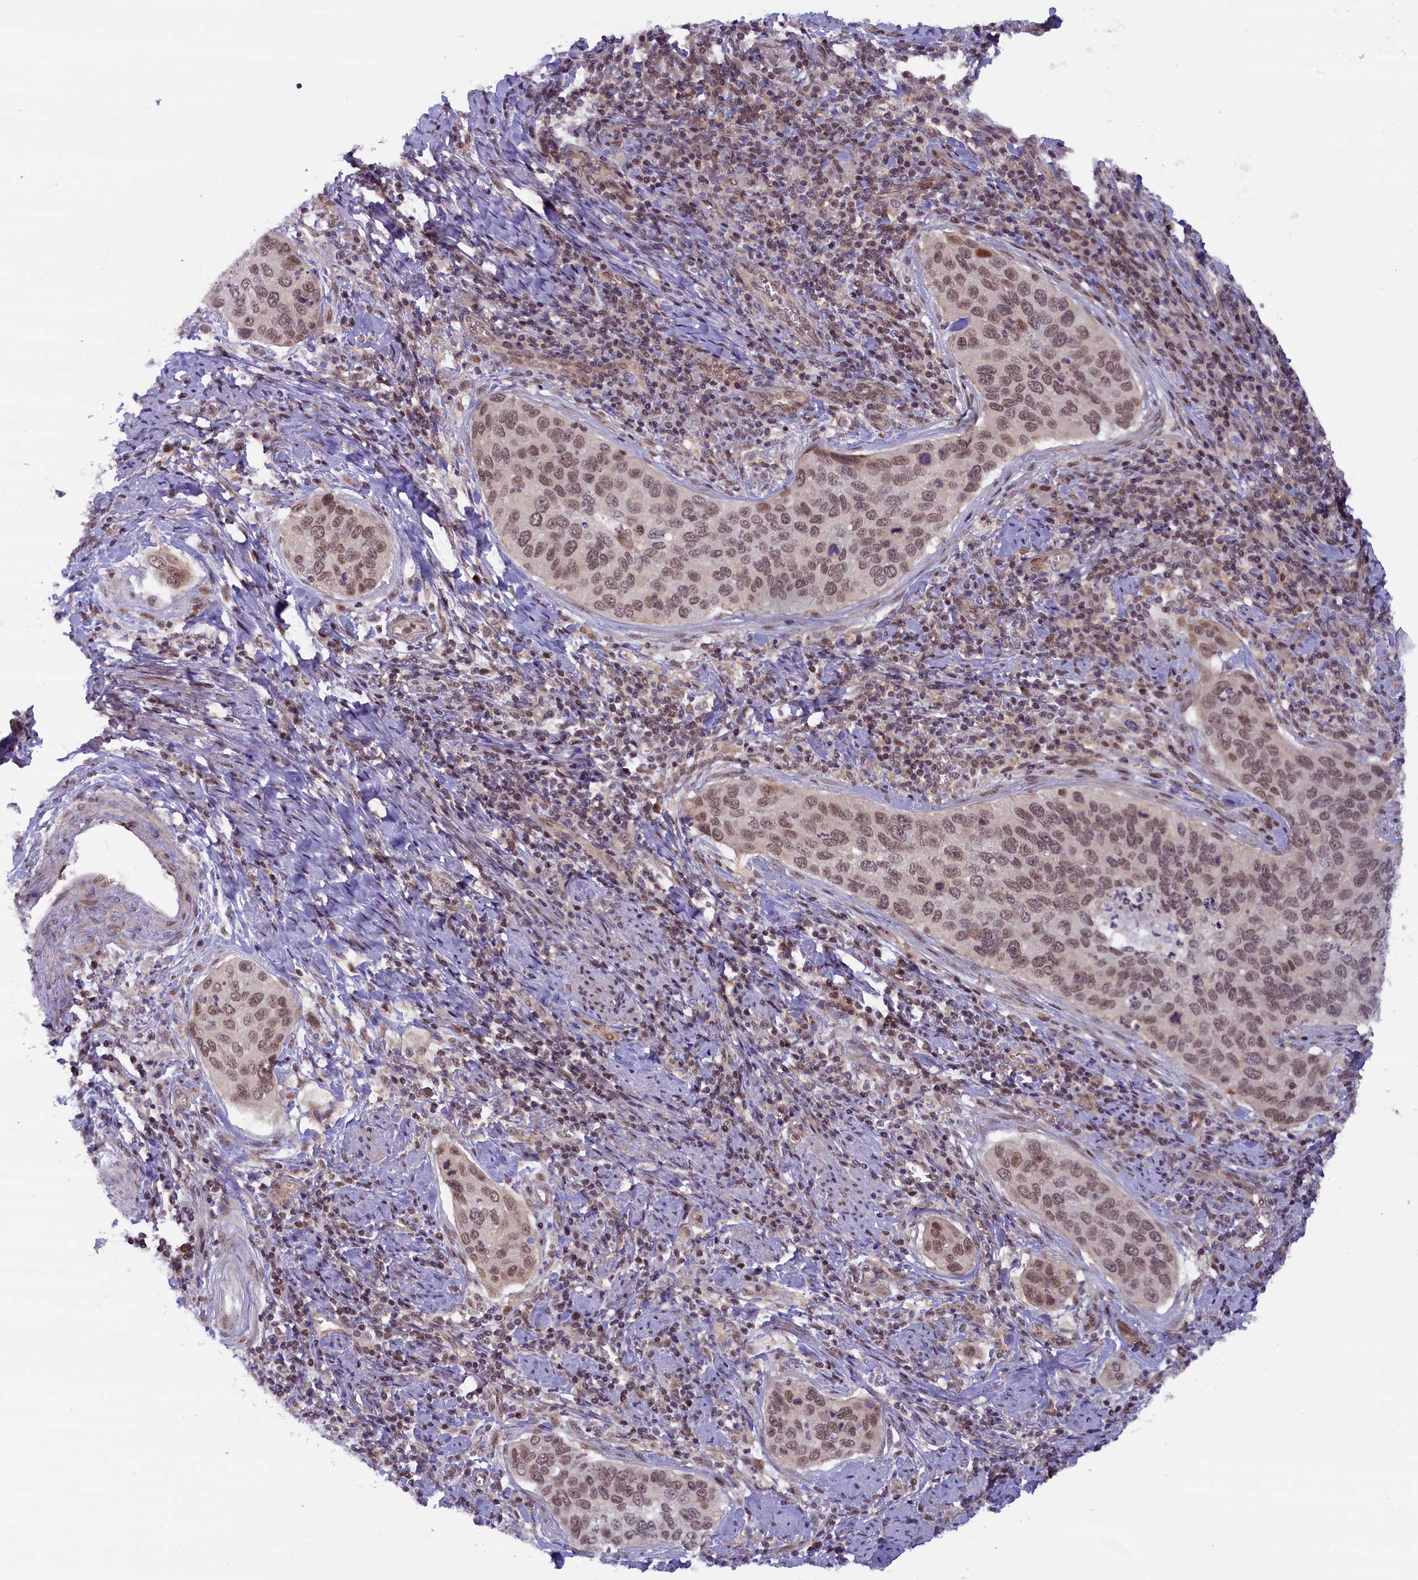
{"staining": {"intensity": "moderate", "quantity": ">75%", "location": "nuclear"}, "tissue": "cervical cancer", "cell_type": "Tumor cells", "image_type": "cancer", "snomed": [{"axis": "morphology", "description": "Squamous cell carcinoma, NOS"}, {"axis": "topography", "description": "Cervix"}], "caption": "Squamous cell carcinoma (cervical) stained with a brown dye displays moderate nuclear positive positivity in approximately >75% of tumor cells.", "gene": "FCHO1", "patient": {"sex": "female", "age": 53}}